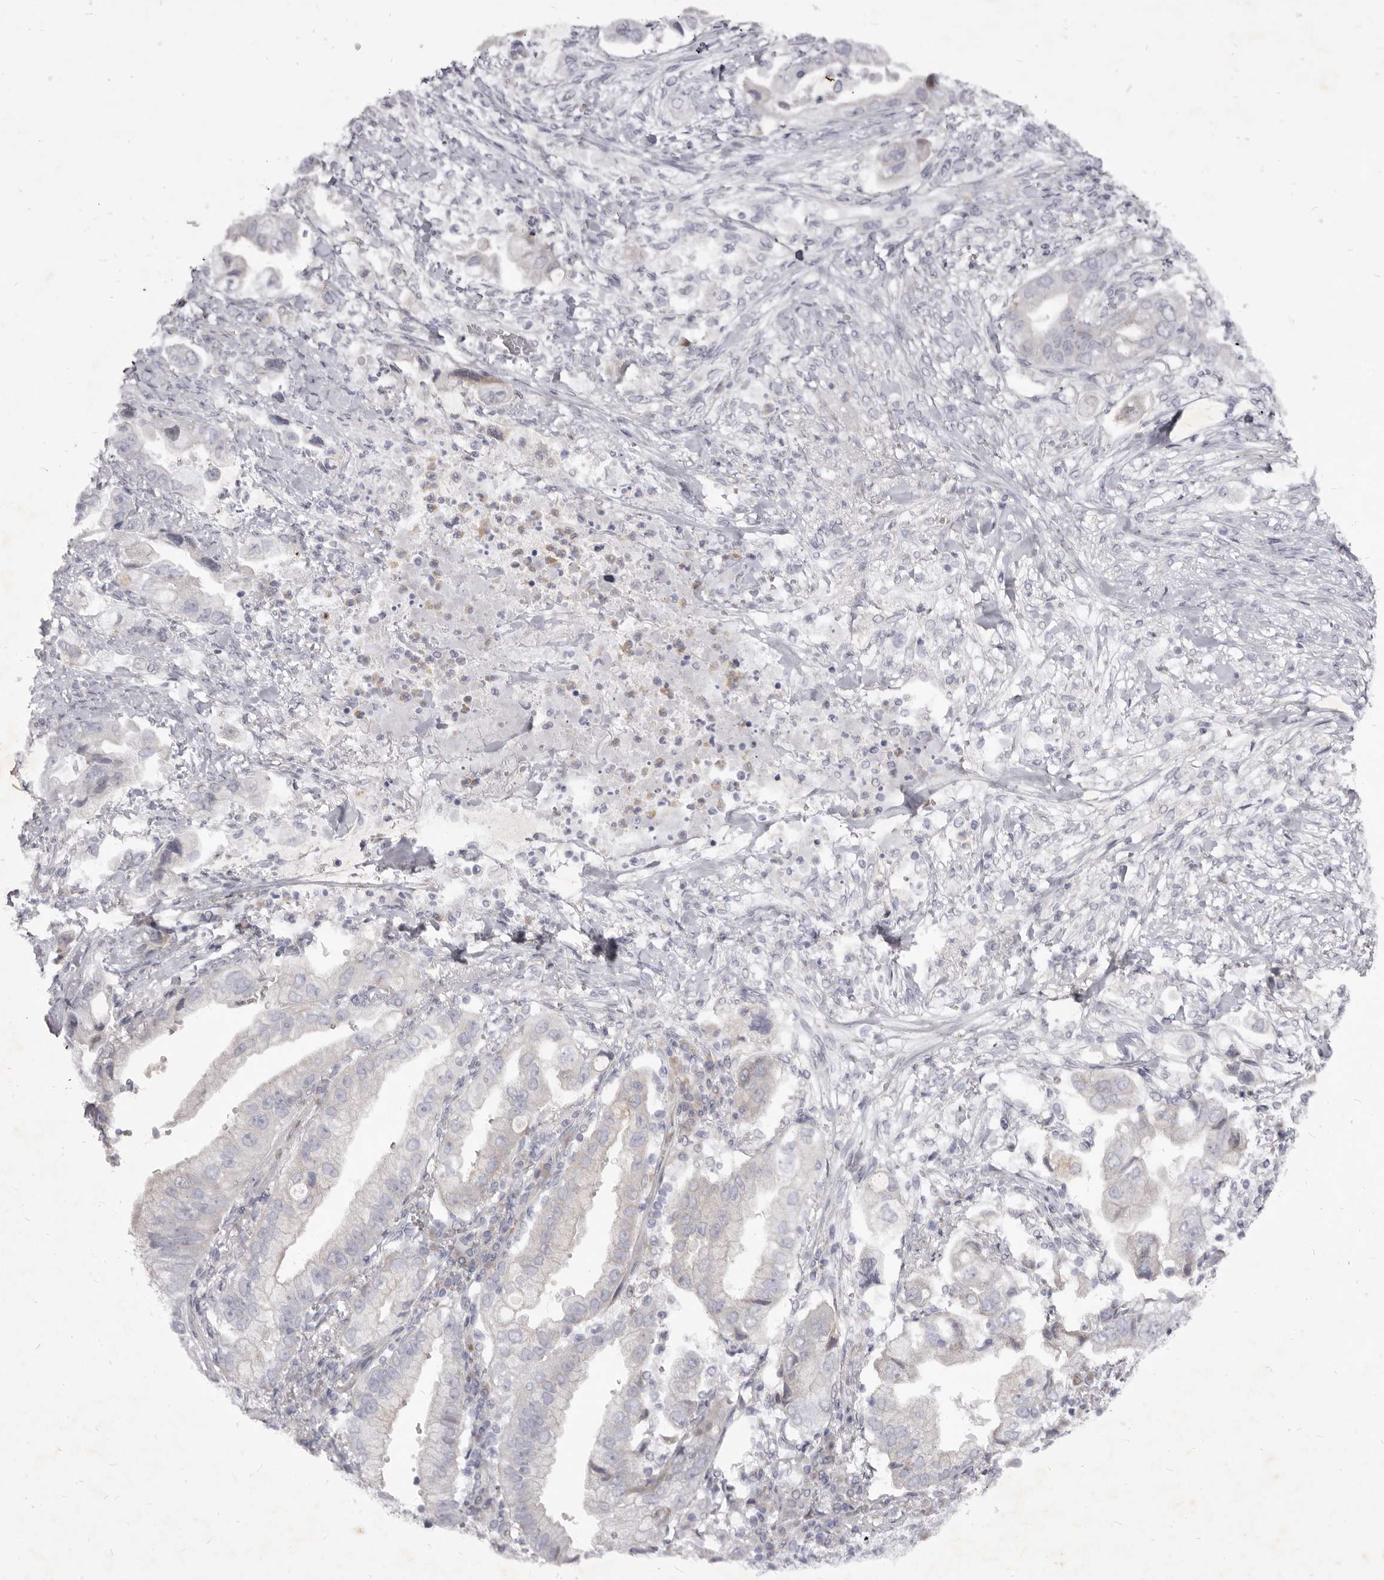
{"staining": {"intensity": "negative", "quantity": "none", "location": "none"}, "tissue": "stomach cancer", "cell_type": "Tumor cells", "image_type": "cancer", "snomed": [{"axis": "morphology", "description": "Adenocarcinoma, NOS"}, {"axis": "topography", "description": "Stomach"}], "caption": "High magnification brightfield microscopy of adenocarcinoma (stomach) stained with DAB (brown) and counterstained with hematoxylin (blue): tumor cells show no significant staining. The staining was performed using DAB to visualize the protein expression in brown, while the nuclei were stained in blue with hematoxylin (Magnification: 20x).", "gene": "KIF2B", "patient": {"sex": "male", "age": 62}}